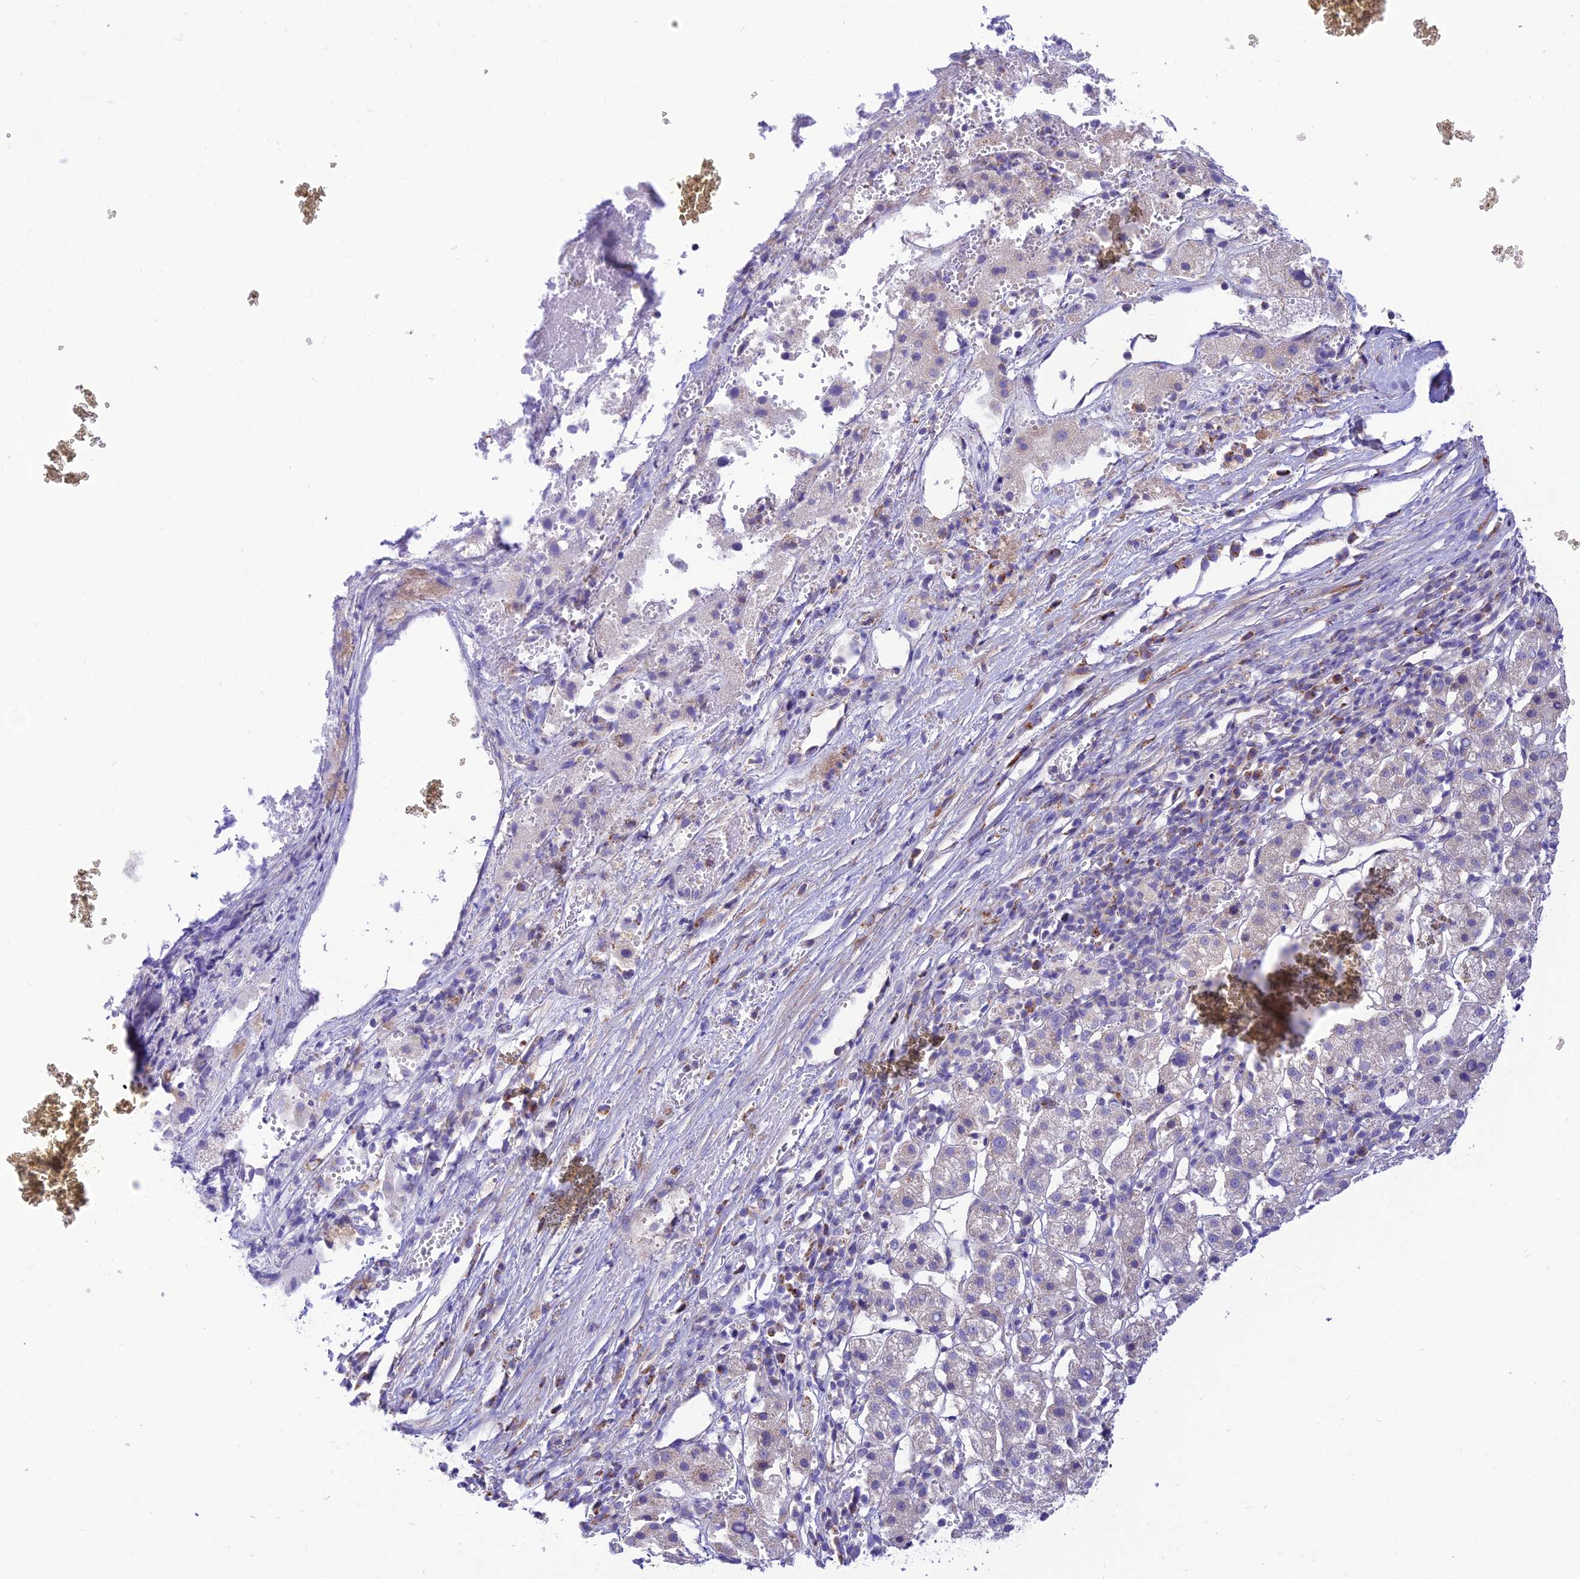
{"staining": {"intensity": "negative", "quantity": "none", "location": "none"}, "tissue": "liver cancer", "cell_type": "Tumor cells", "image_type": "cancer", "snomed": [{"axis": "morphology", "description": "Carcinoma, Hepatocellular, NOS"}, {"axis": "topography", "description": "Liver"}], "caption": "An IHC micrograph of liver hepatocellular carcinoma is shown. There is no staining in tumor cells of liver hepatocellular carcinoma.", "gene": "FAM186B", "patient": {"sex": "female", "age": 58}}